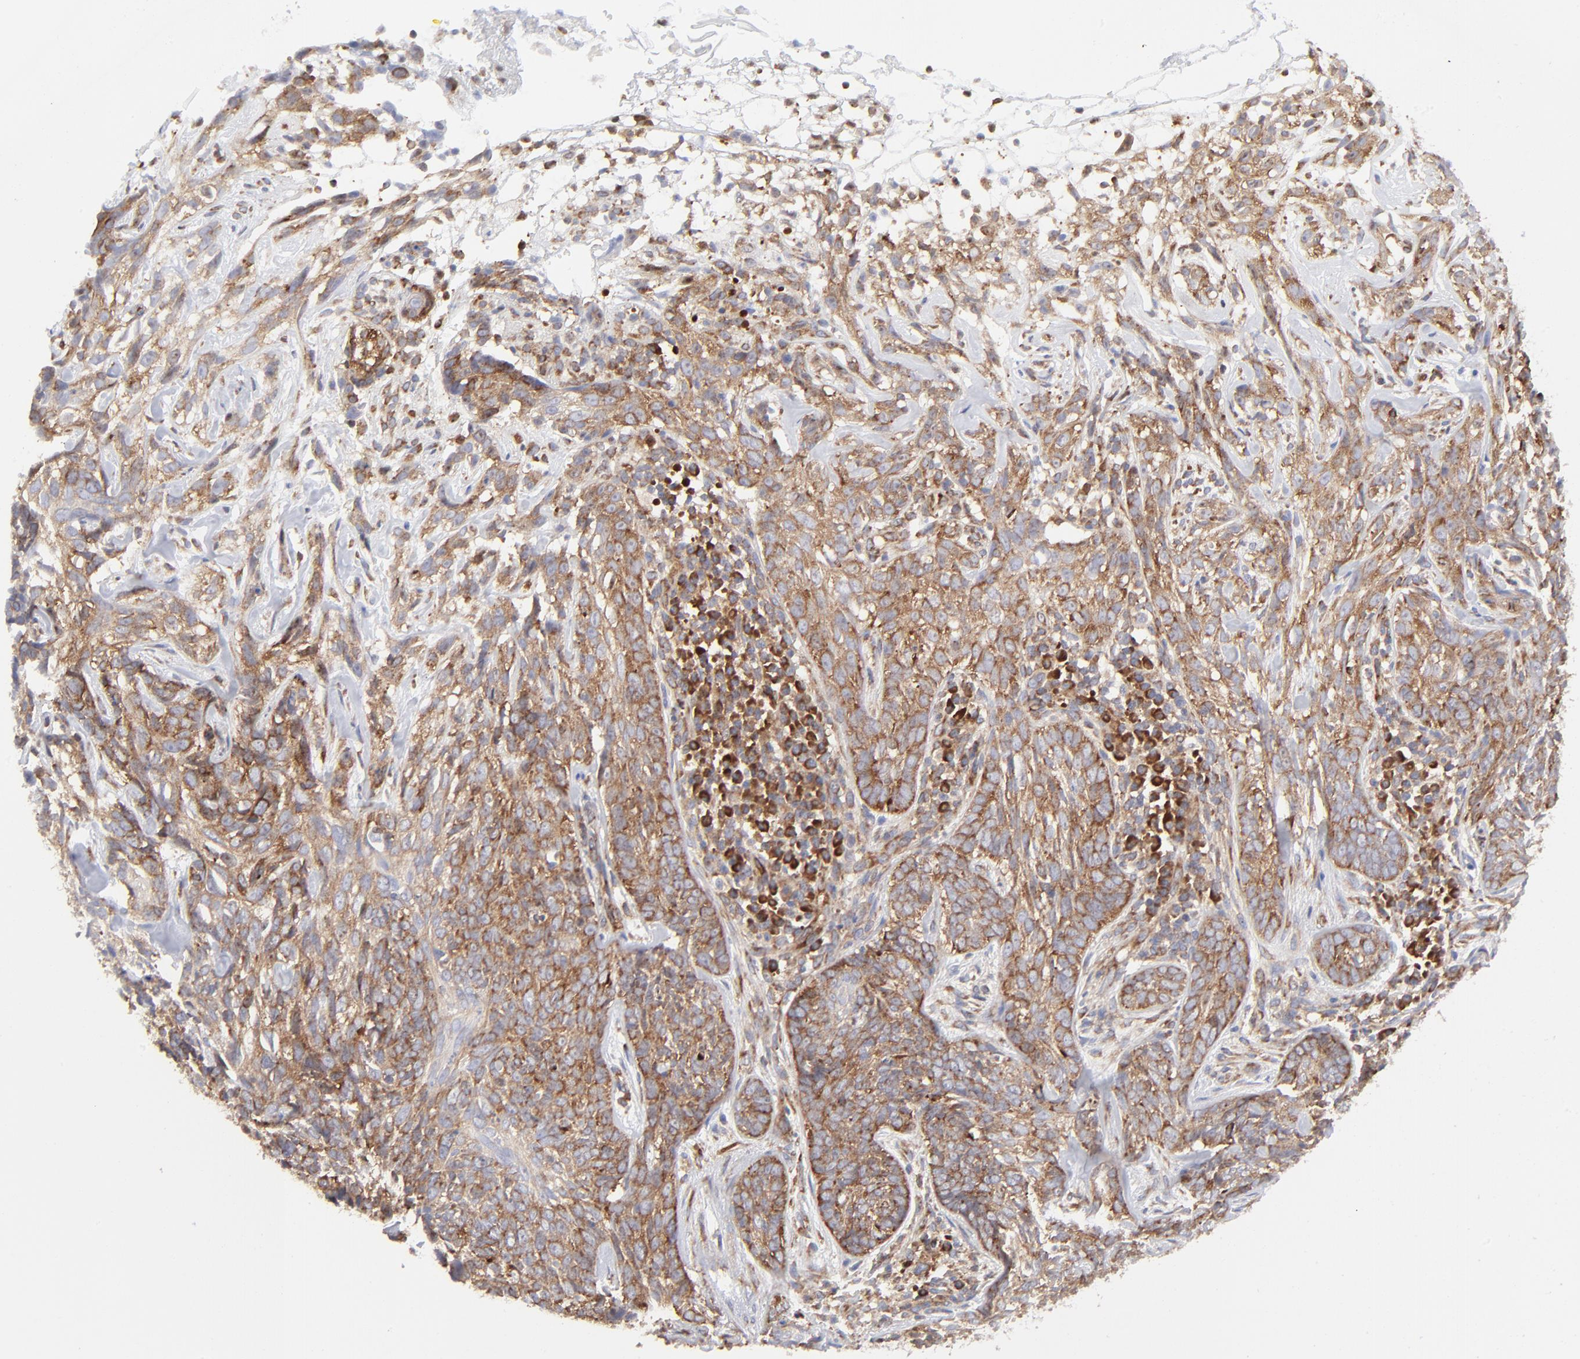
{"staining": {"intensity": "moderate", "quantity": ">75%", "location": "cytoplasmic/membranous"}, "tissue": "skin cancer", "cell_type": "Tumor cells", "image_type": "cancer", "snomed": [{"axis": "morphology", "description": "Basal cell carcinoma"}, {"axis": "topography", "description": "Skin"}], "caption": "Tumor cells demonstrate medium levels of moderate cytoplasmic/membranous staining in about >75% of cells in human basal cell carcinoma (skin). (DAB (3,3'-diaminobenzidine) IHC, brown staining for protein, blue staining for nuclei).", "gene": "EIF2AK2", "patient": {"sex": "male", "age": 72}}